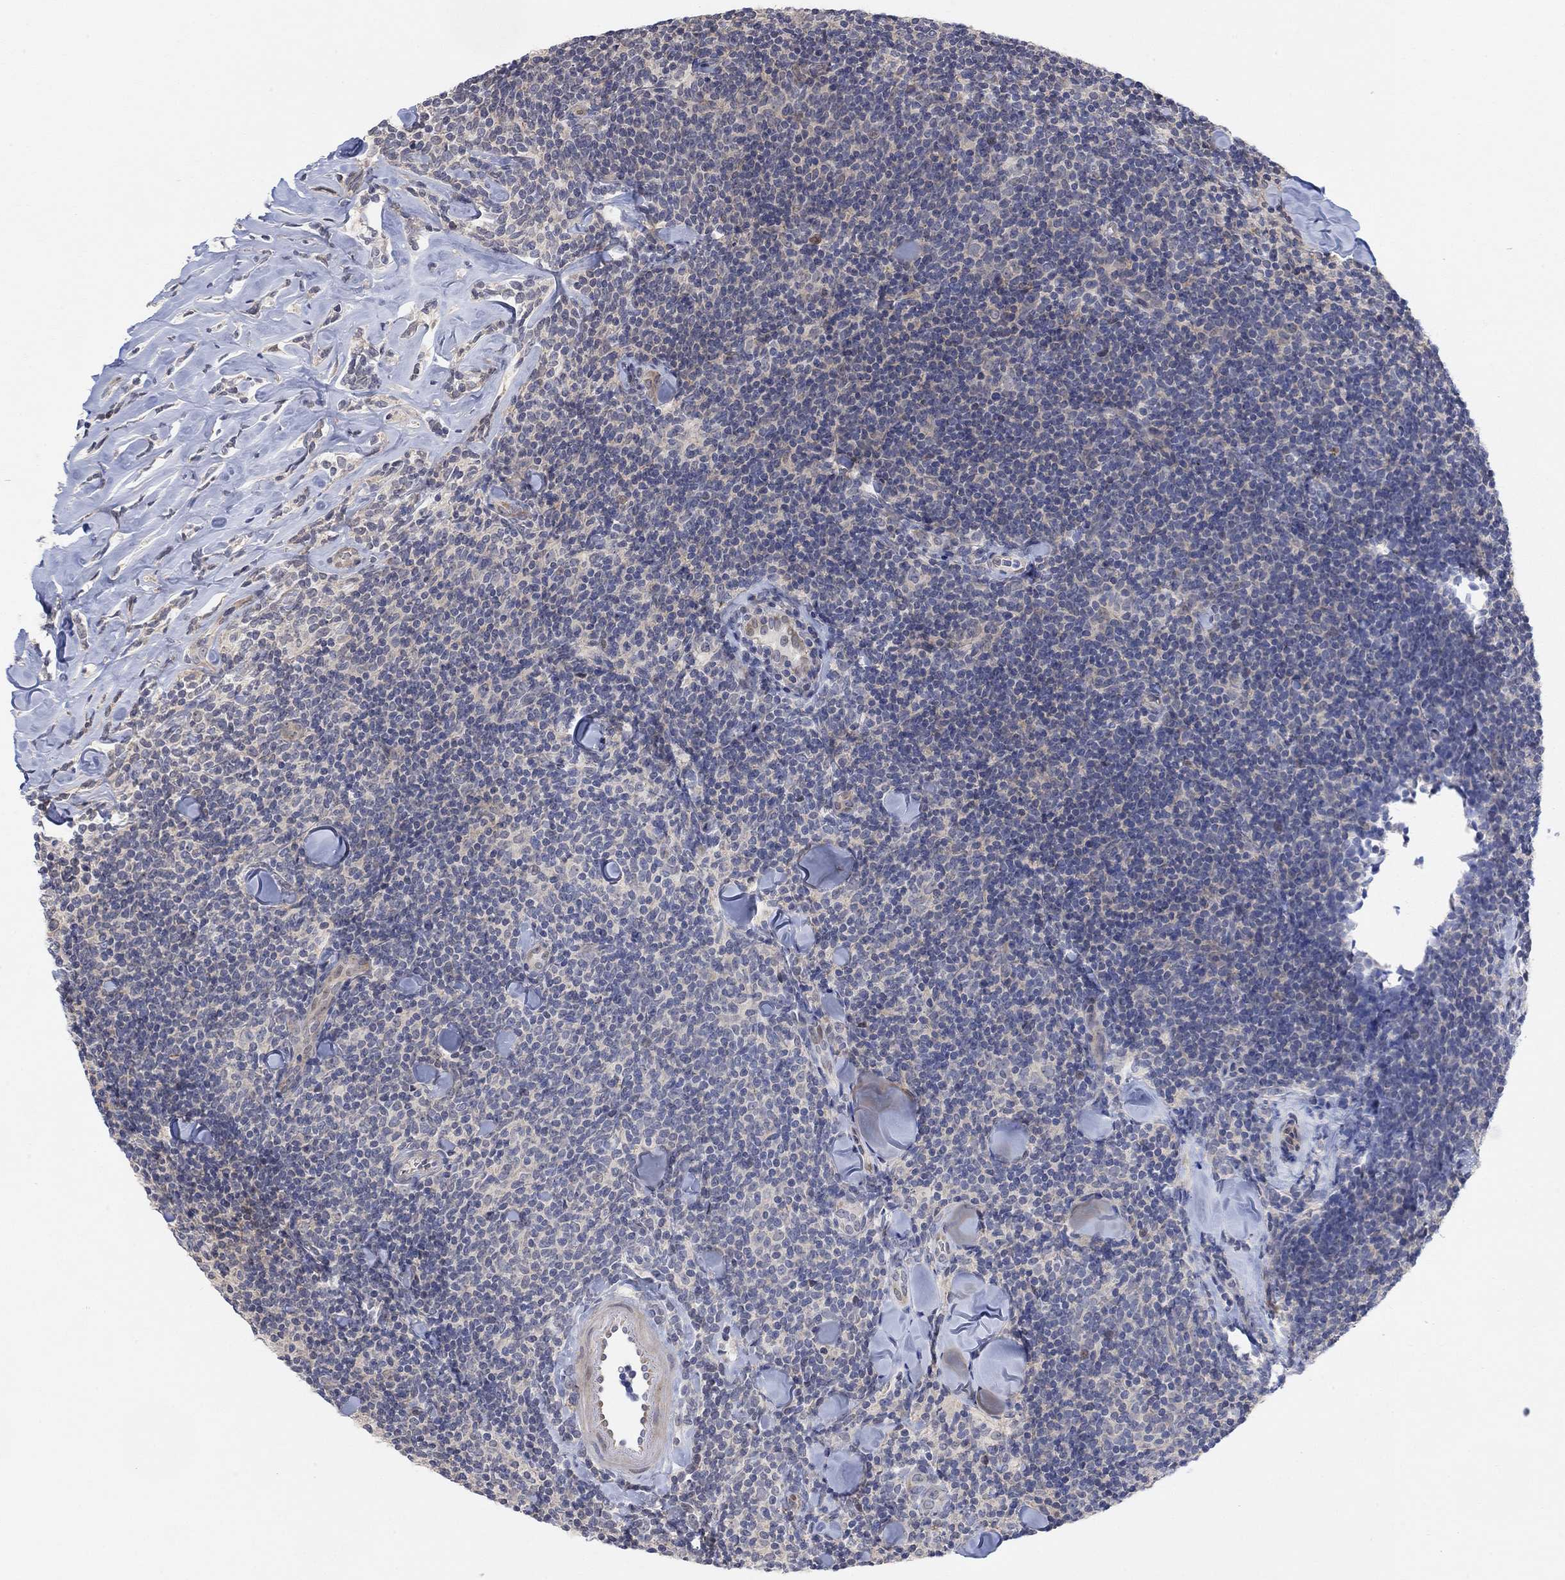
{"staining": {"intensity": "negative", "quantity": "none", "location": "none"}, "tissue": "lymphoma", "cell_type": "Tumor cells", "image_type": "cancer", "snomed": [{"axis": "morphology", "description": "Malignant lymphoma, non-Hodgkin's type, Low grade"}, {"axis": "topography", "description": "Lymph node"}], "caption": "Tumor cells are negative for brown protein staining in malignant lymphoma, non-Hodgkin's type (low-grade).", "gene": "CNTF", "patient": {"sex": "female", "age": 56}}